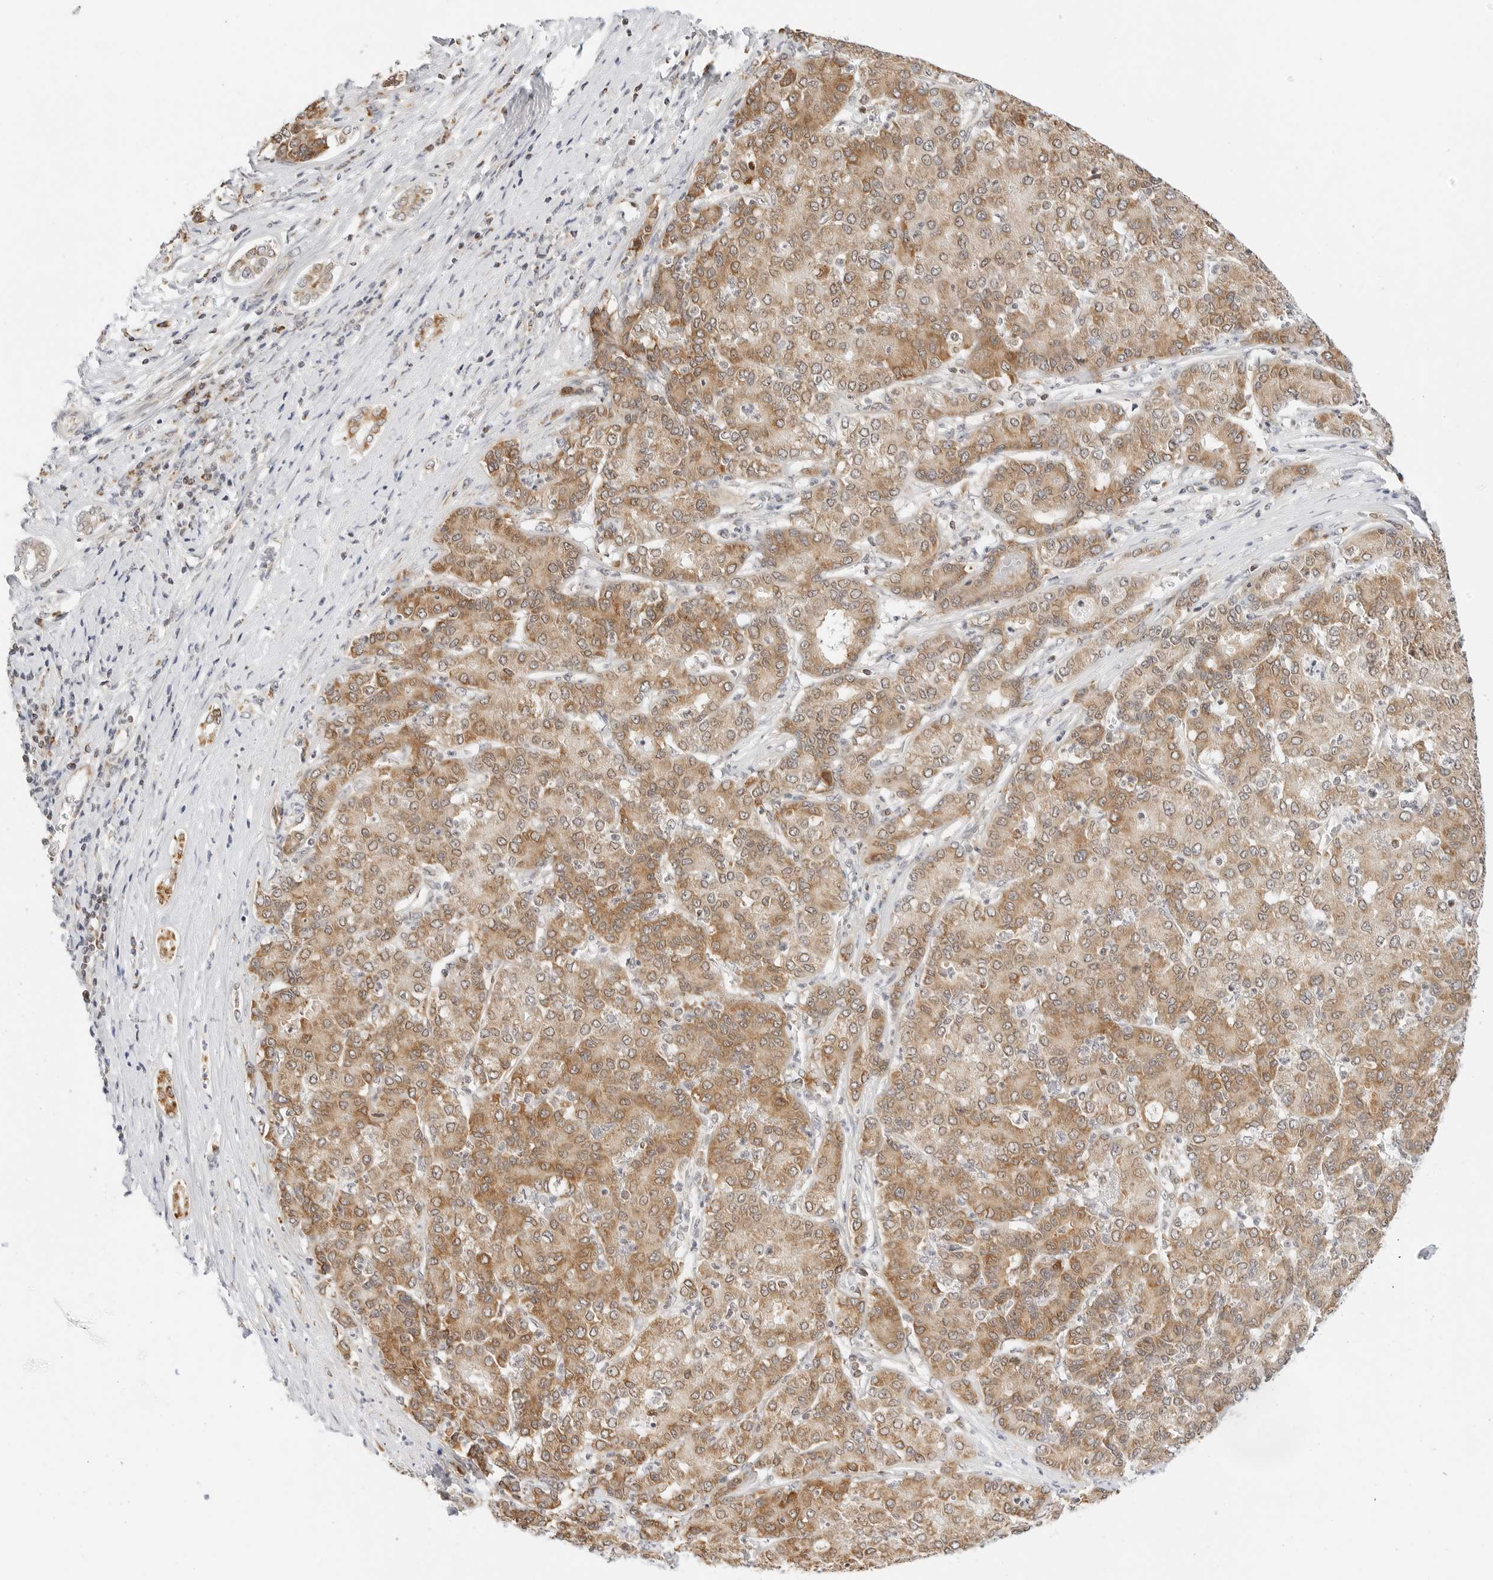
{"staining": {"intensity": "moderate", "quantity": ">75%", "location": "cytoplasmic/membranous"}, "tissue": "liver cancer", "cell_type": "Tumor cells", "image_type": "cancer", "snomed": [{"axis": "morphology", "description": "Carcinoma, Hepatocellular, NOS"}, {"axis": "topography", "description": "Liver"}], "caption": "There is medium levels of moderate cytoplasmic/membranous staining in tumor cells of liver cancer (hepatocellular carcinoma), as demonstrated by immunohistochemical staining (brown color).", "gene": "GORAB", "patient": {"sex": "male", "age": 65}}